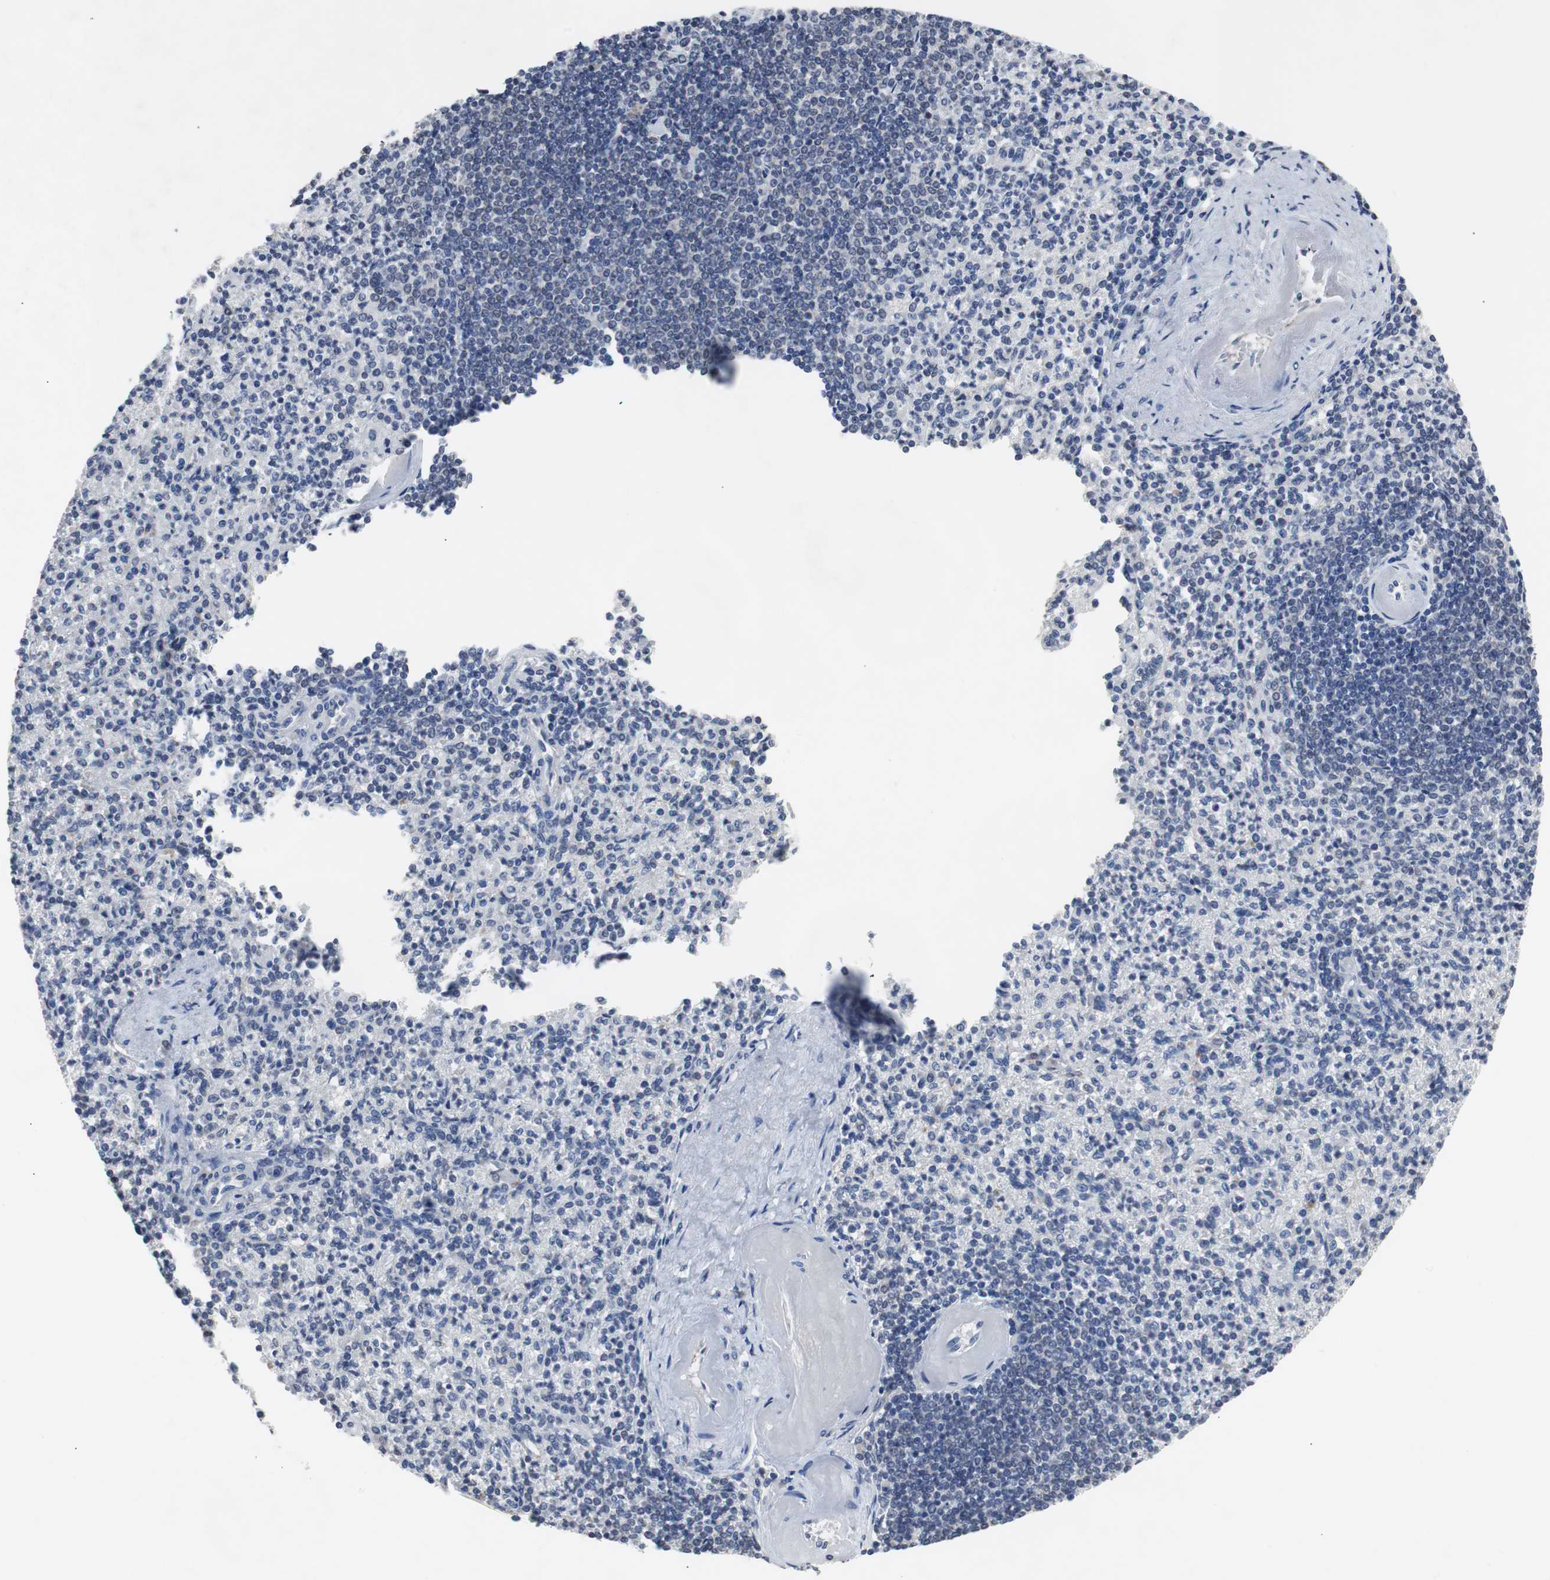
{"staining": {"intensity": "moderate", "quantity": "<25%", "location": "cytoplasmic/membranous"}, "tissue": "spleen", "cell_type": "Cells in red pulp", "image_type": "normal", "snomed": [{"axis": "morphology", "description": "Normal tissue, NOS"}, {"axis": "topography", "description": "Spleen"}], "caption": "Immunohistochemistry (IHC) image of normal spleen: spleen stained using IHC exhibits low levels of moderate protein expression localized specifically in the cytoplasmic/membranous of cells in red pulp, appearing as a cytoplasmic/membranous brown color.", "gene": "RBM47", "patient": {"sex": "female", "age": 74}}